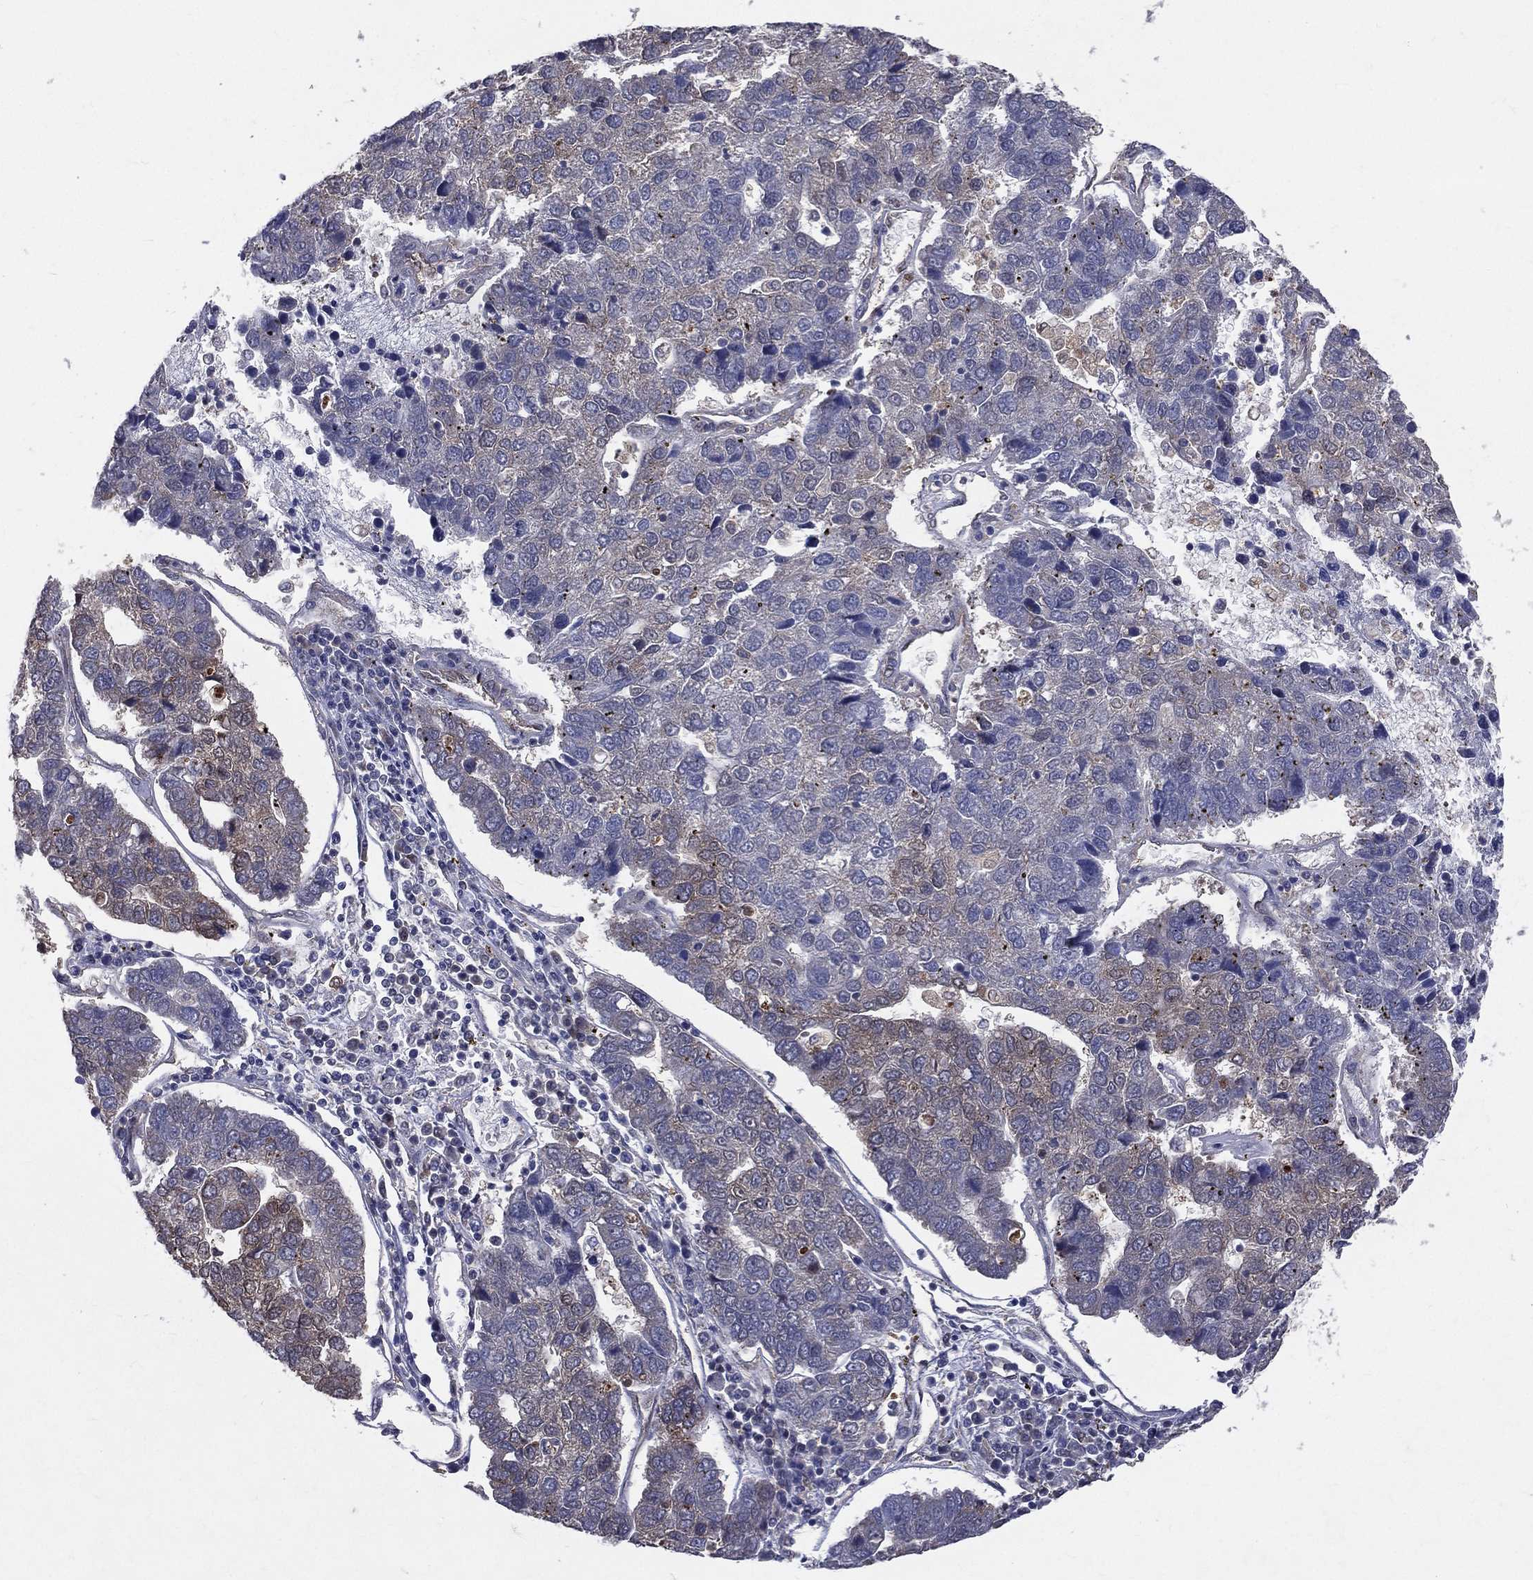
{"staining": {"intensity": "moderate", "quantity": "<25%", "location": "cytoplasmic/membranous"}, "tissue": "pancreatic cancer", "cell_type": "Tumor cells", "image_type": "cancer", "snomed": [{"axis": "morphology", "description": "Adenocarcinoma, NOS"}, {"axis": "topography", "description": "Pancreas"}], "caption": "This image shows adenocarcinoma (pancreatic) stained with immunohistochemistry to label a protein in brown. The cytoplasmic/membranous of tumor cells show moderate positivity for the protein. Nuclei are counter-stained blue.", "gene": "GMPR2", "patient": {"sex": "female", "age": 61}}